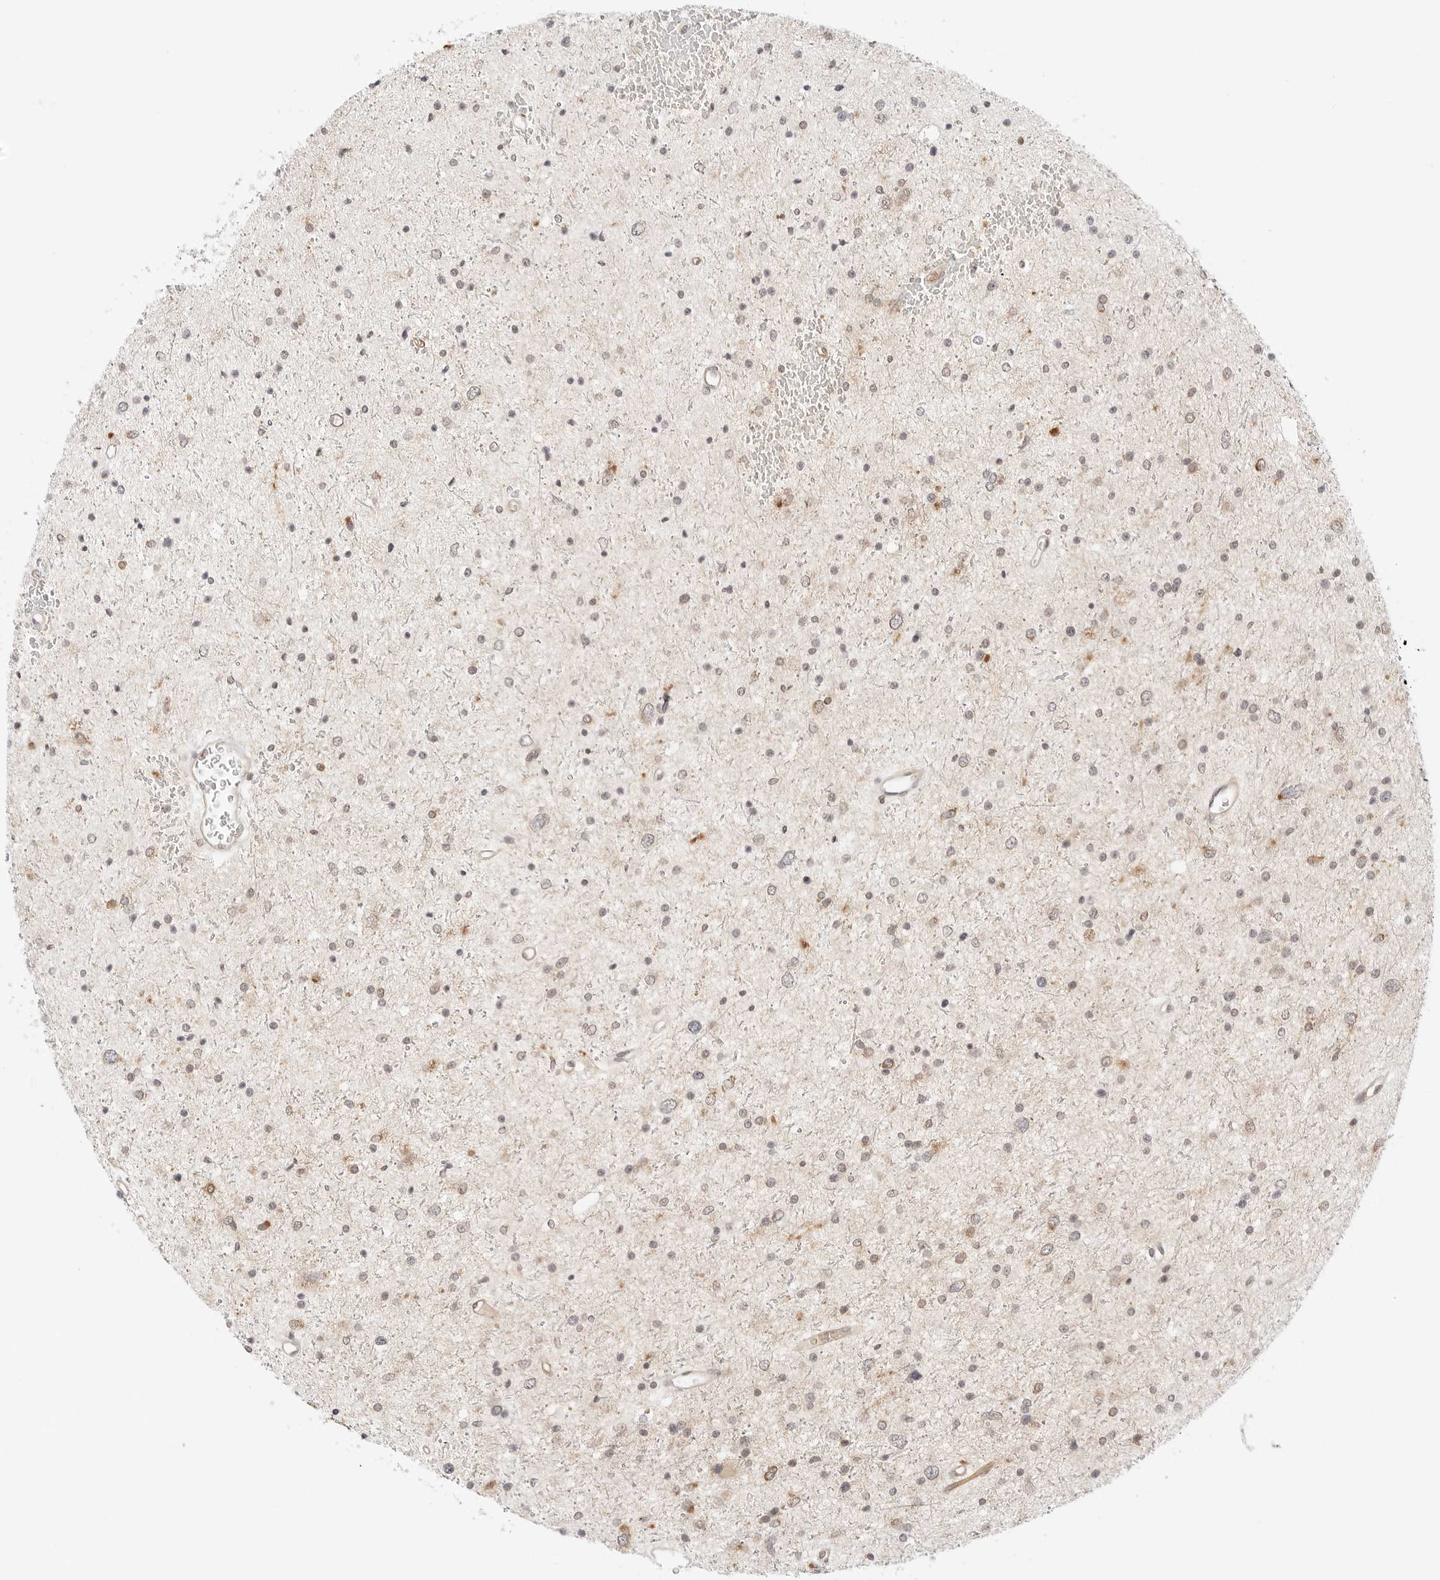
{"staining": {"intensity": "weak", "quantity": "<25%", "location": "cytoplasmic/membranous"}, "tissue": "glioma", "cell_type": "Tumor cells", "image_type": "cancer", "snomed": [{"axis": "morphology", "description": "Glioma, malignant, Low grade"}, {"axis": "topography", "description": "Brain"}], "caption": "IHC photomicrograph of human malignant glioma (low-grade) stained for a protein (brown), which demonstrates no staining in tumor cells.", "gene": "ERO1B", "patient": {"sex": "female", "age": 37}}